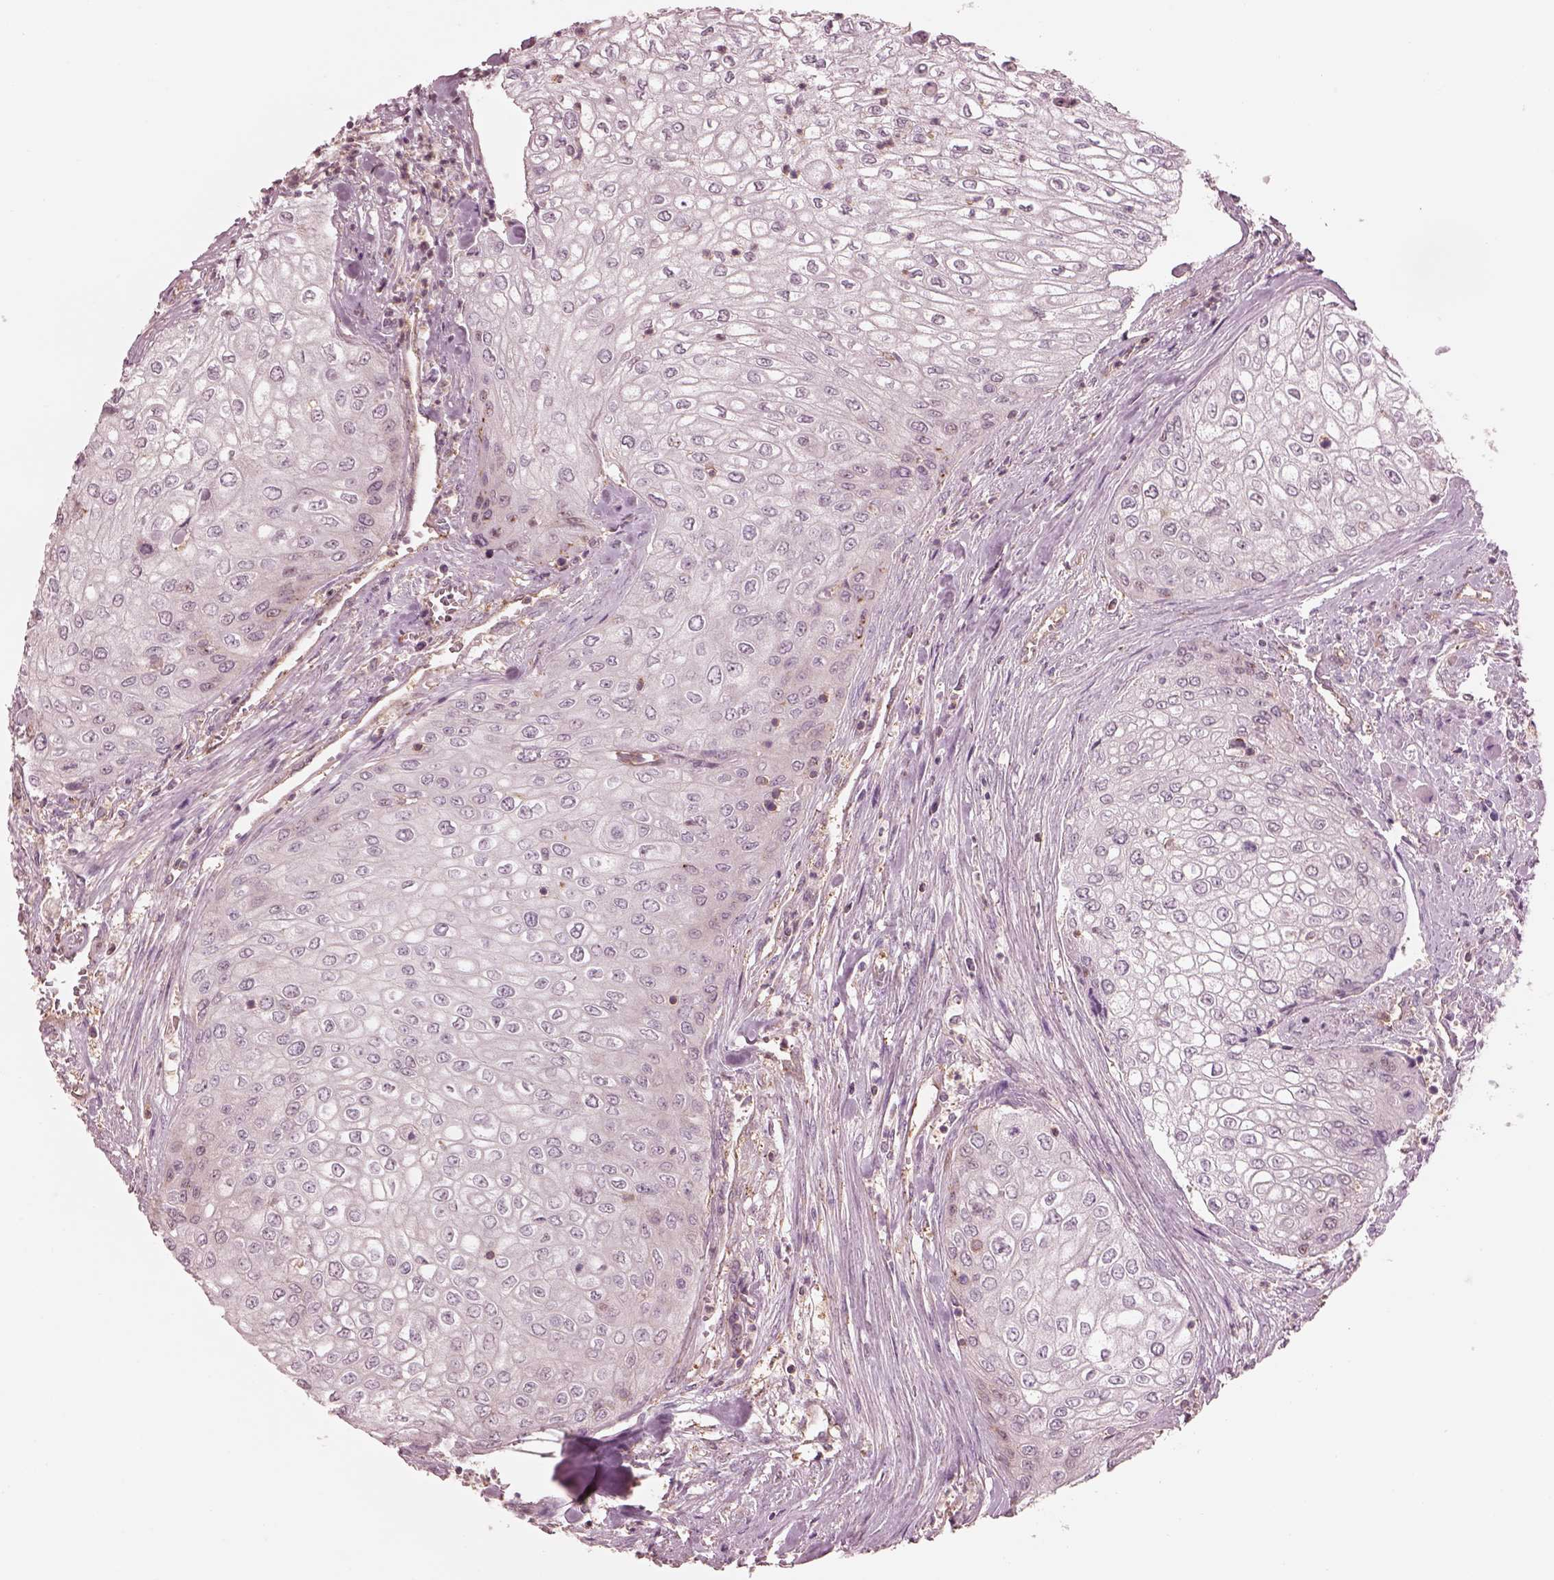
{"staining": {"intensity": "negative", "quantity": "none", "location": "none"}, "tissue": "urothelial cancer", "cell_type": "Tumor cells", "image_type": "cancer", "snomed": [{"axis": "morphology", "description": "Urothelial carcinoma, High grade"}, {"axis": "topography", "description": "Urinary bladder"}], "caption": "Immunohistochemical staining of high-grade urothelial carcinoma exhibits no significant positivity in tumor cells. (DAB (3,3'-diaminobenzidine) immunohistochemistry (IHC) visualized using brightfield microscopy, high magnification).", "gene": "STK33", "patient": {"sex": "male", "age": 62}}